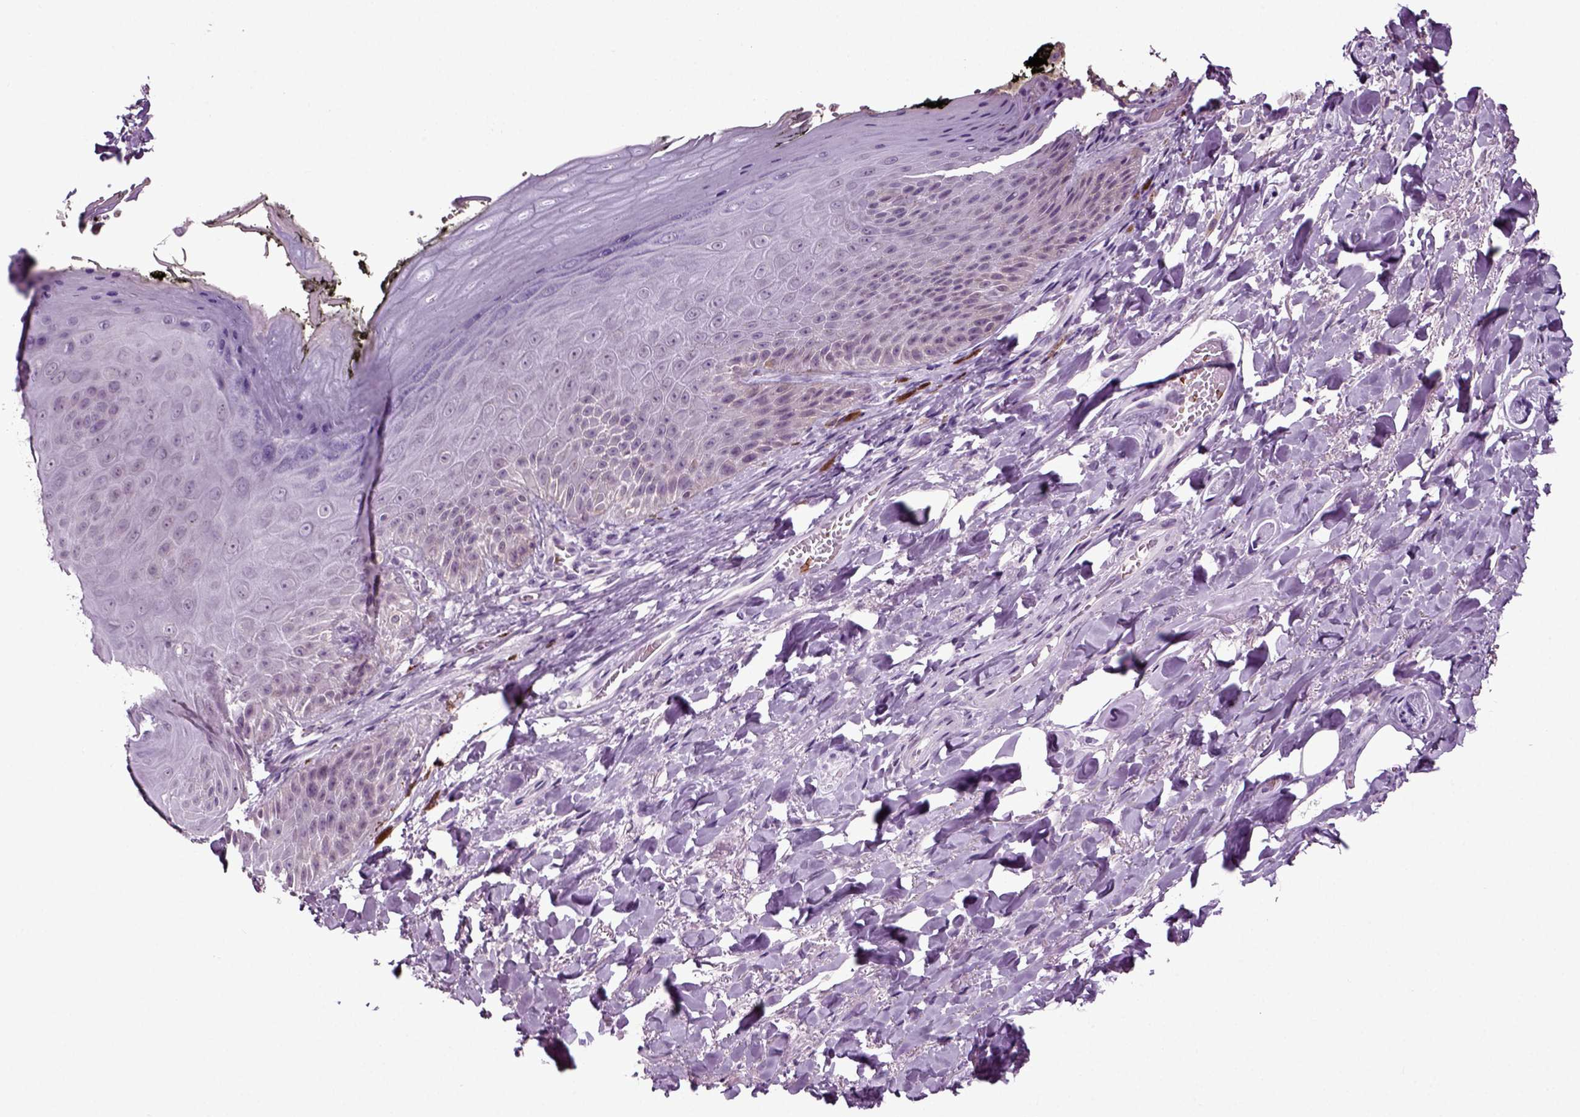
{"staining": {"intensity": "negative", "quantity": "none", "location": "none"}, "tissue": "skin", "cell_type": "Epidermal cells", "image_type": "normal", "snomed": [{"axis": "morphology", "description": "Normal tissue, NOS"}, {"axis": "topography", "description": "Anal"}, {"axis": "topography", "description": "Peripheral nerve tissue"}], "caption": "A high-resolution micrograph shows immunohistochemistry staining of normal skin, which displays no significant expression in epidermal cells. (DAB (3,3'-diaminobenzidine) immunohistochemistry (IHC) with hematoxylin counter stain).", "gene": "SPATA17", "patient": {"sex": "male", "age": 53}}